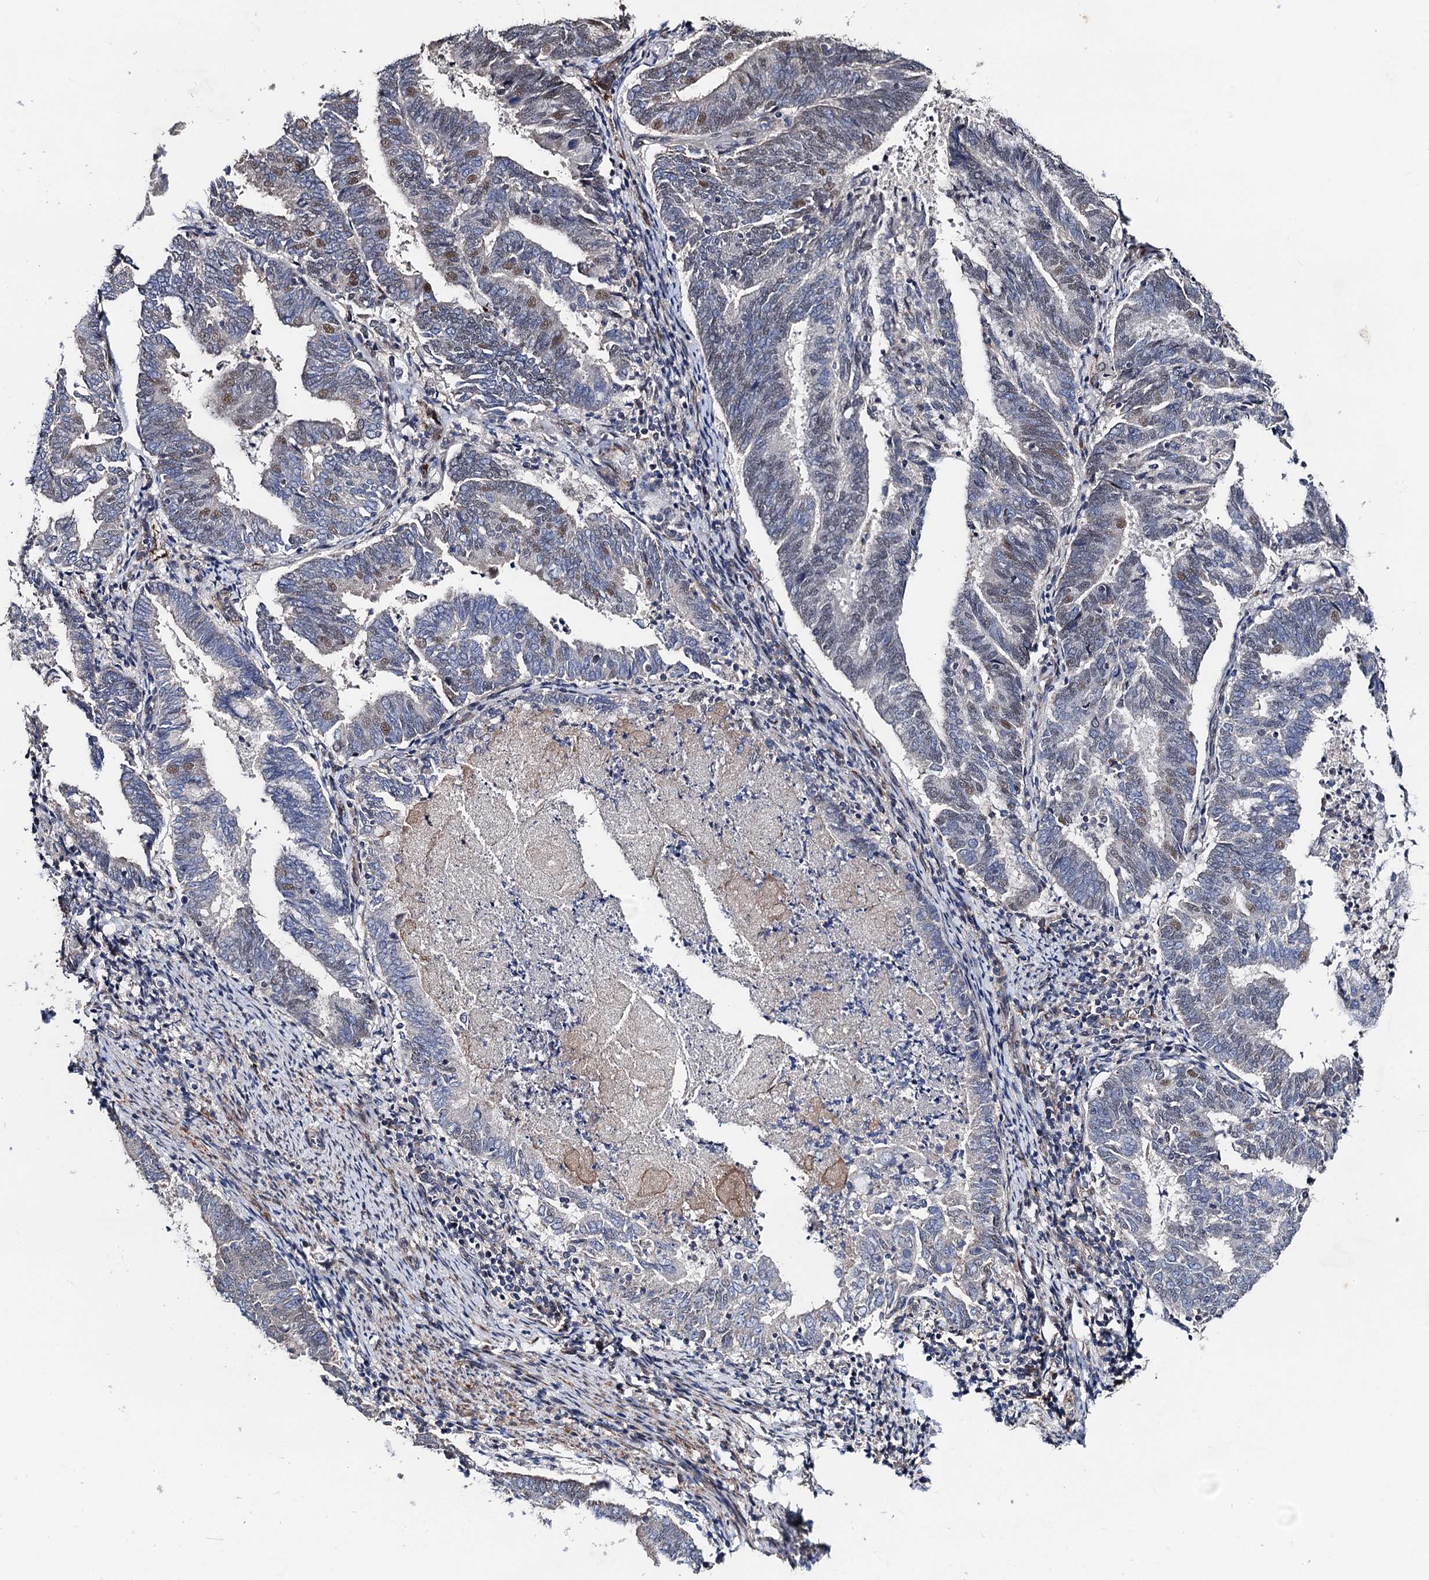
{"staining": {"intensity": "weak", "quantity": "<25%", "location": "nuclear"}, "tissue": "endometrial cancer", "cell_type": "Tumor cells", "image_type": "cancer", "snomed": [{"axis": "morphology", "description": "Adenocarcinoma, NOS"}, {"axis": "topography", "description": "Endometrium"}], "caption": "High power microscopy photomicrograph of an immunohistochemistry (IHC) photomicrograph of endometrial cancer, revealing no significant expression in tumor cells.", "gene": "PPTC7", "patient": {"sex": "female", "age": 80}}